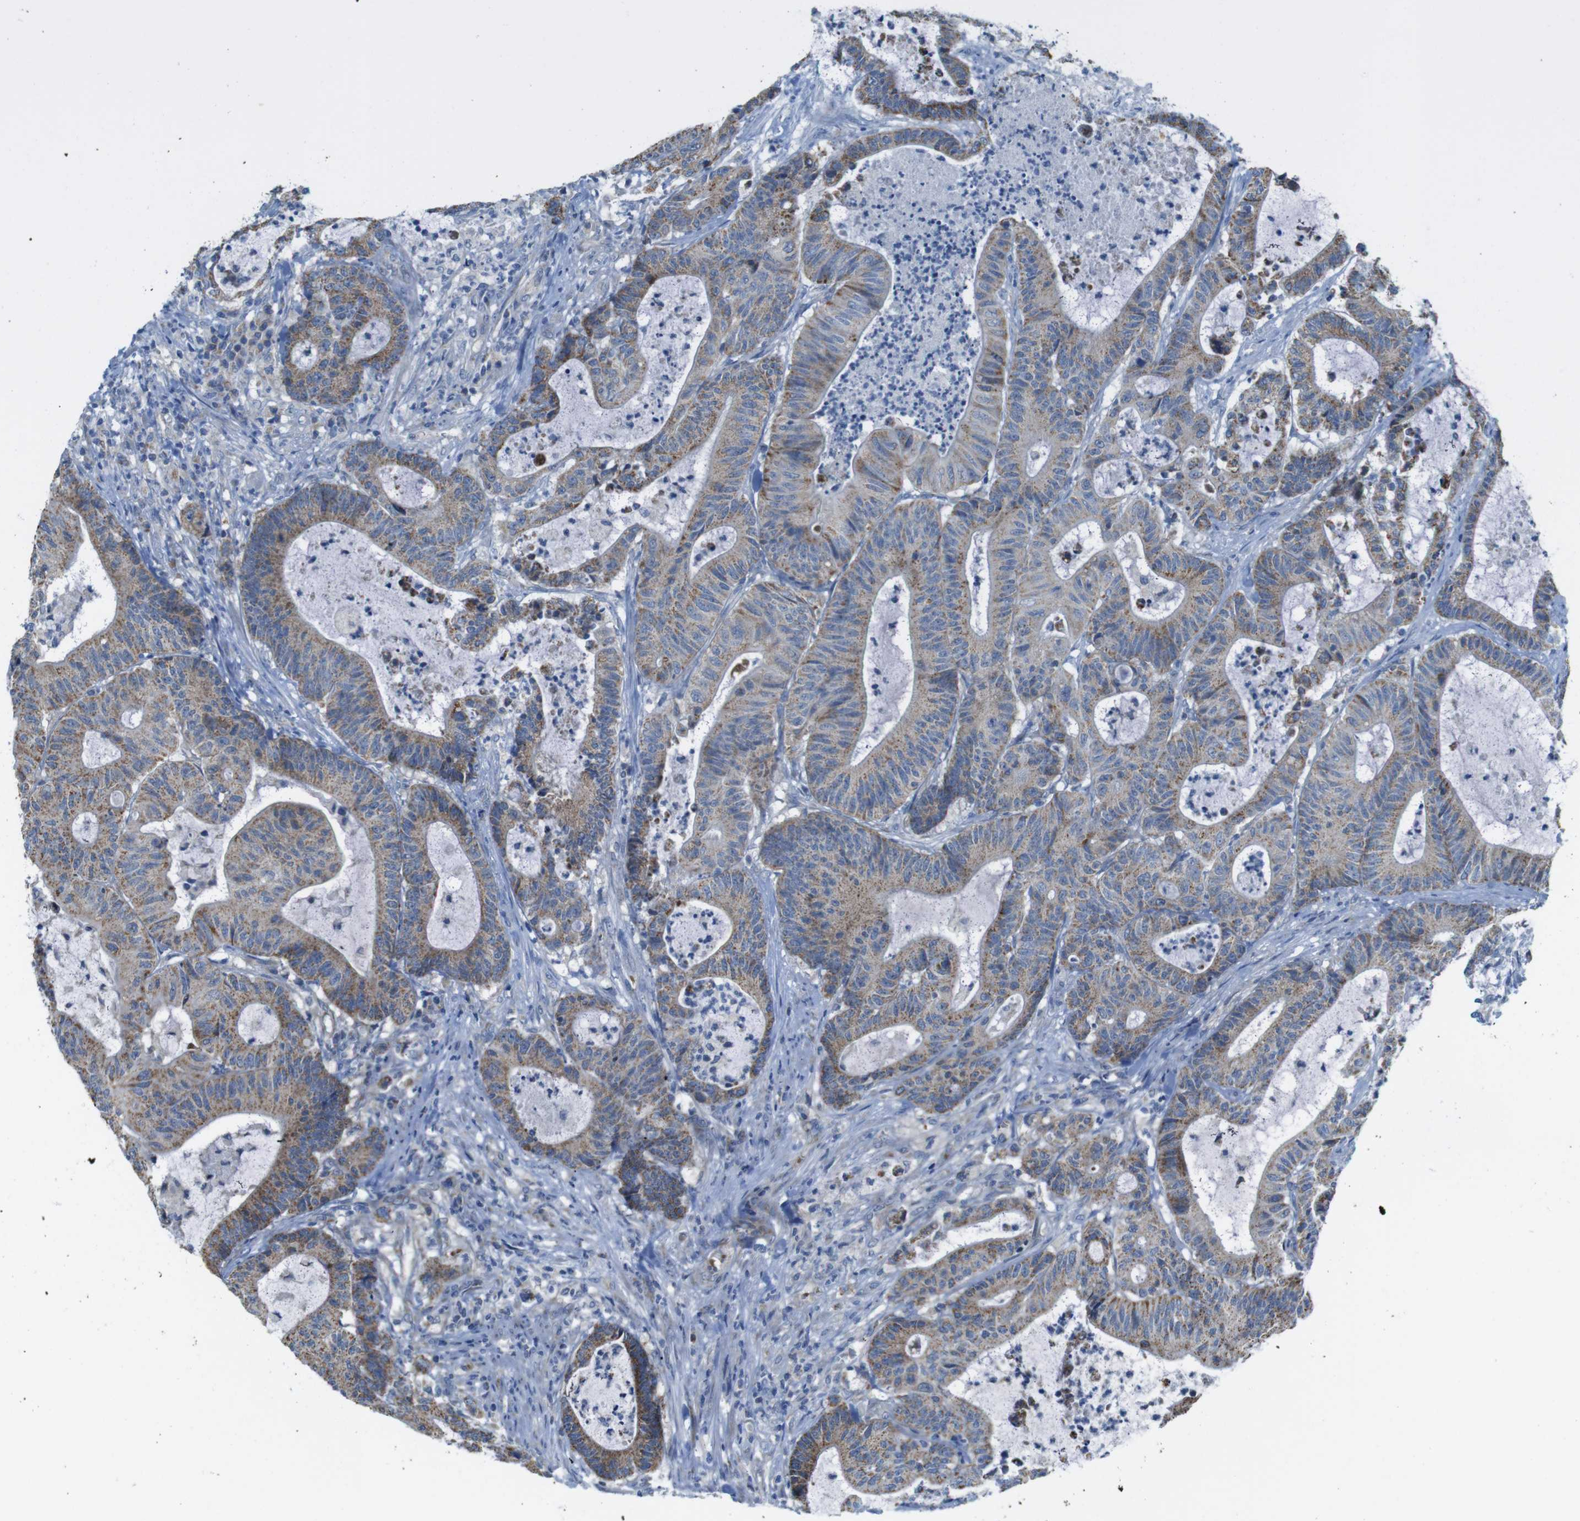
{"staining": {"intensity": "weak", "quantity": ">75%", "location": "cytoplasmic/membranous"}, "tissue": "colorectal cancer", "cell_type": "Tumor cells", "image_type": "cancer", "snomed": [{"axis": "morphology", "description": "Adenocarcinoma, NOS"}, {"axis": "topography", "description": "Colon"}], "caption": "A brown stain highlights weak cytoplasmic/membranous expression of a protein in colorectal adenocarcinoma tumor cells.", "gene": "MARCHF1", "patient": {"sex": "female", "age": 84}}